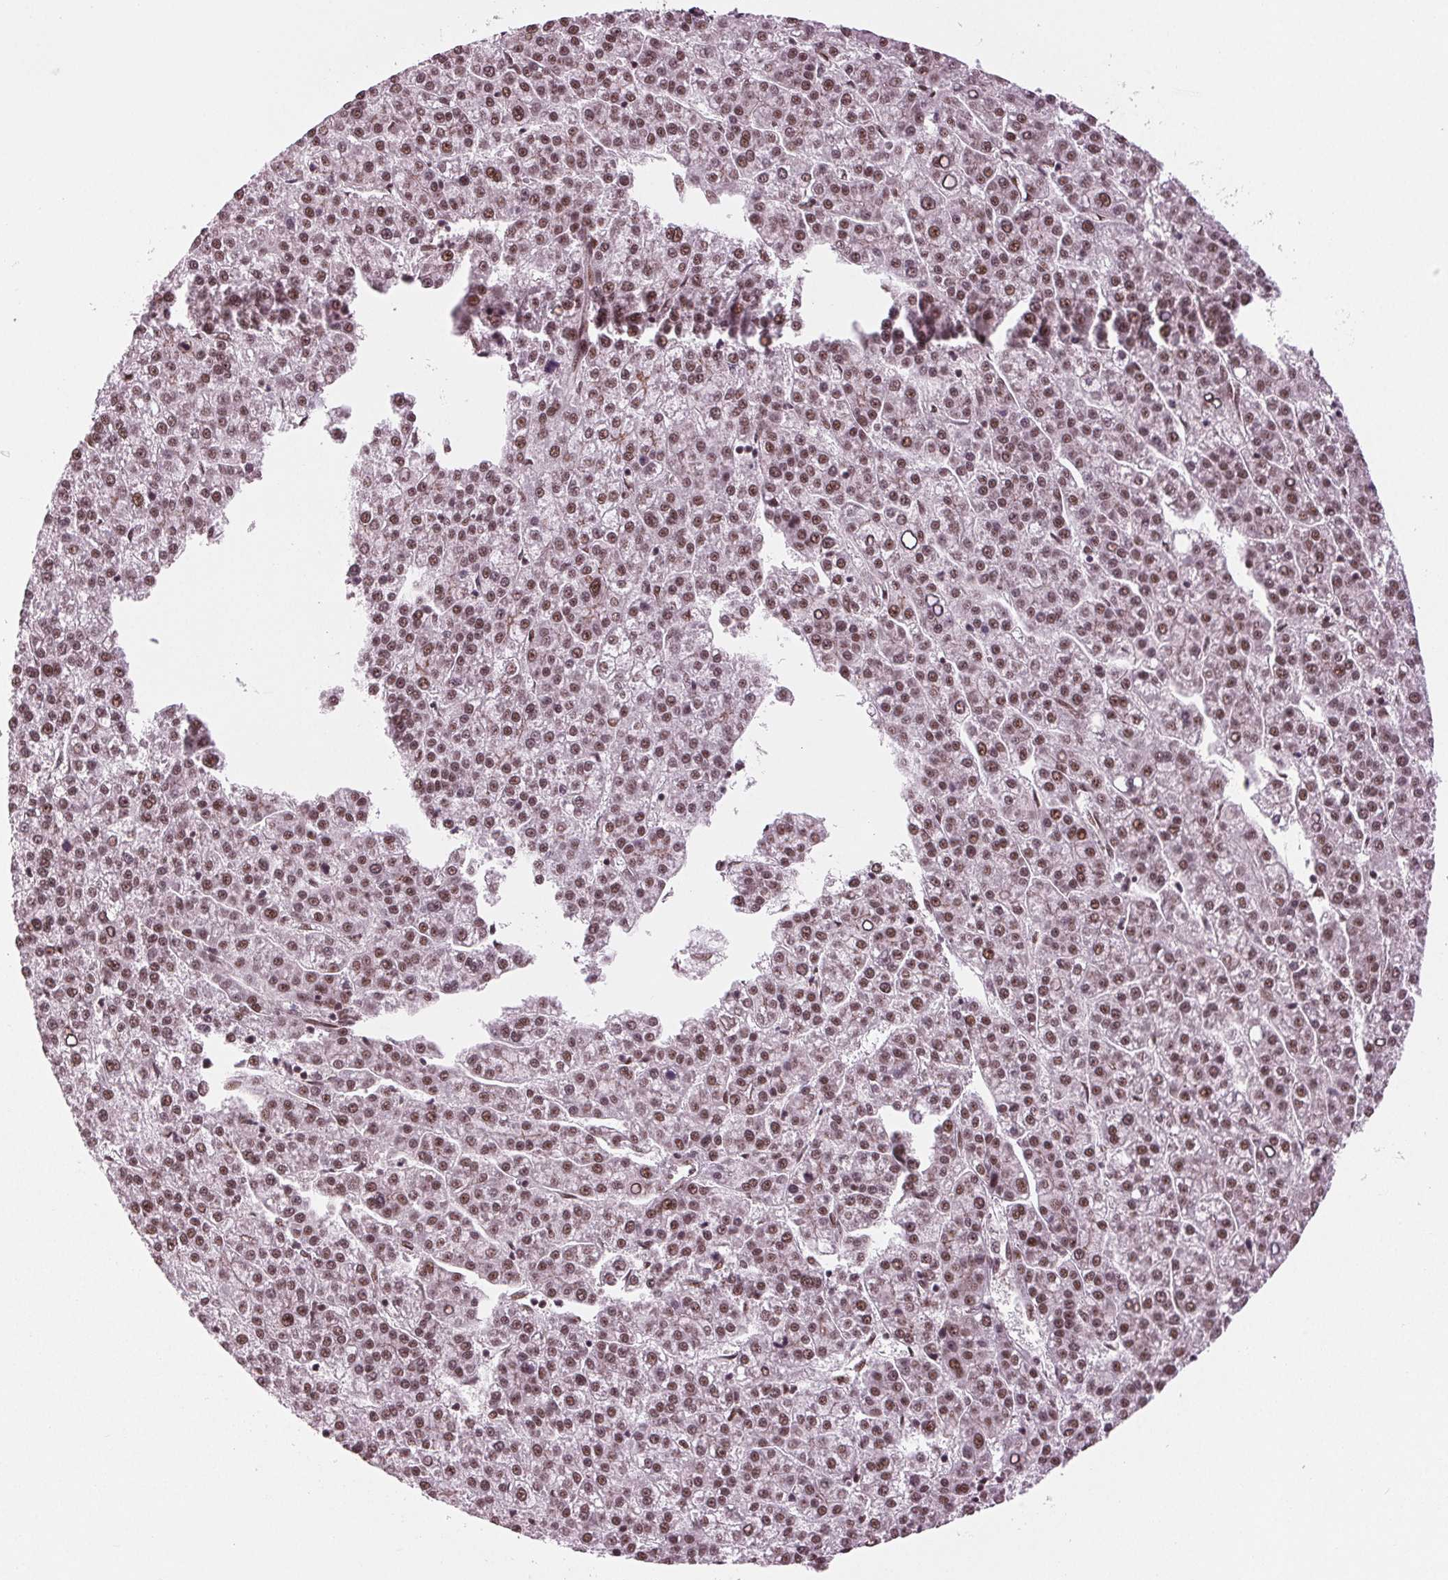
{"staining": {"intensity": "moderate", "quantity": ">75%", "location": "nuclear"}, "tissue": "liver cancer", "cell_type": "Tumor cells", "image_type": "cancer", "snomed": [{"axis": "morphology", "description": "Carcinoma, Hepatocellular, NOS"}, {"axis": "topography", "description": "Liver"}], "caption": "Tumor cells show moderate nuclear staining in approximately >75% of cells in liver cancer.", "gene": "LSM2", "patient": {"sex": "female", "age": 58}}